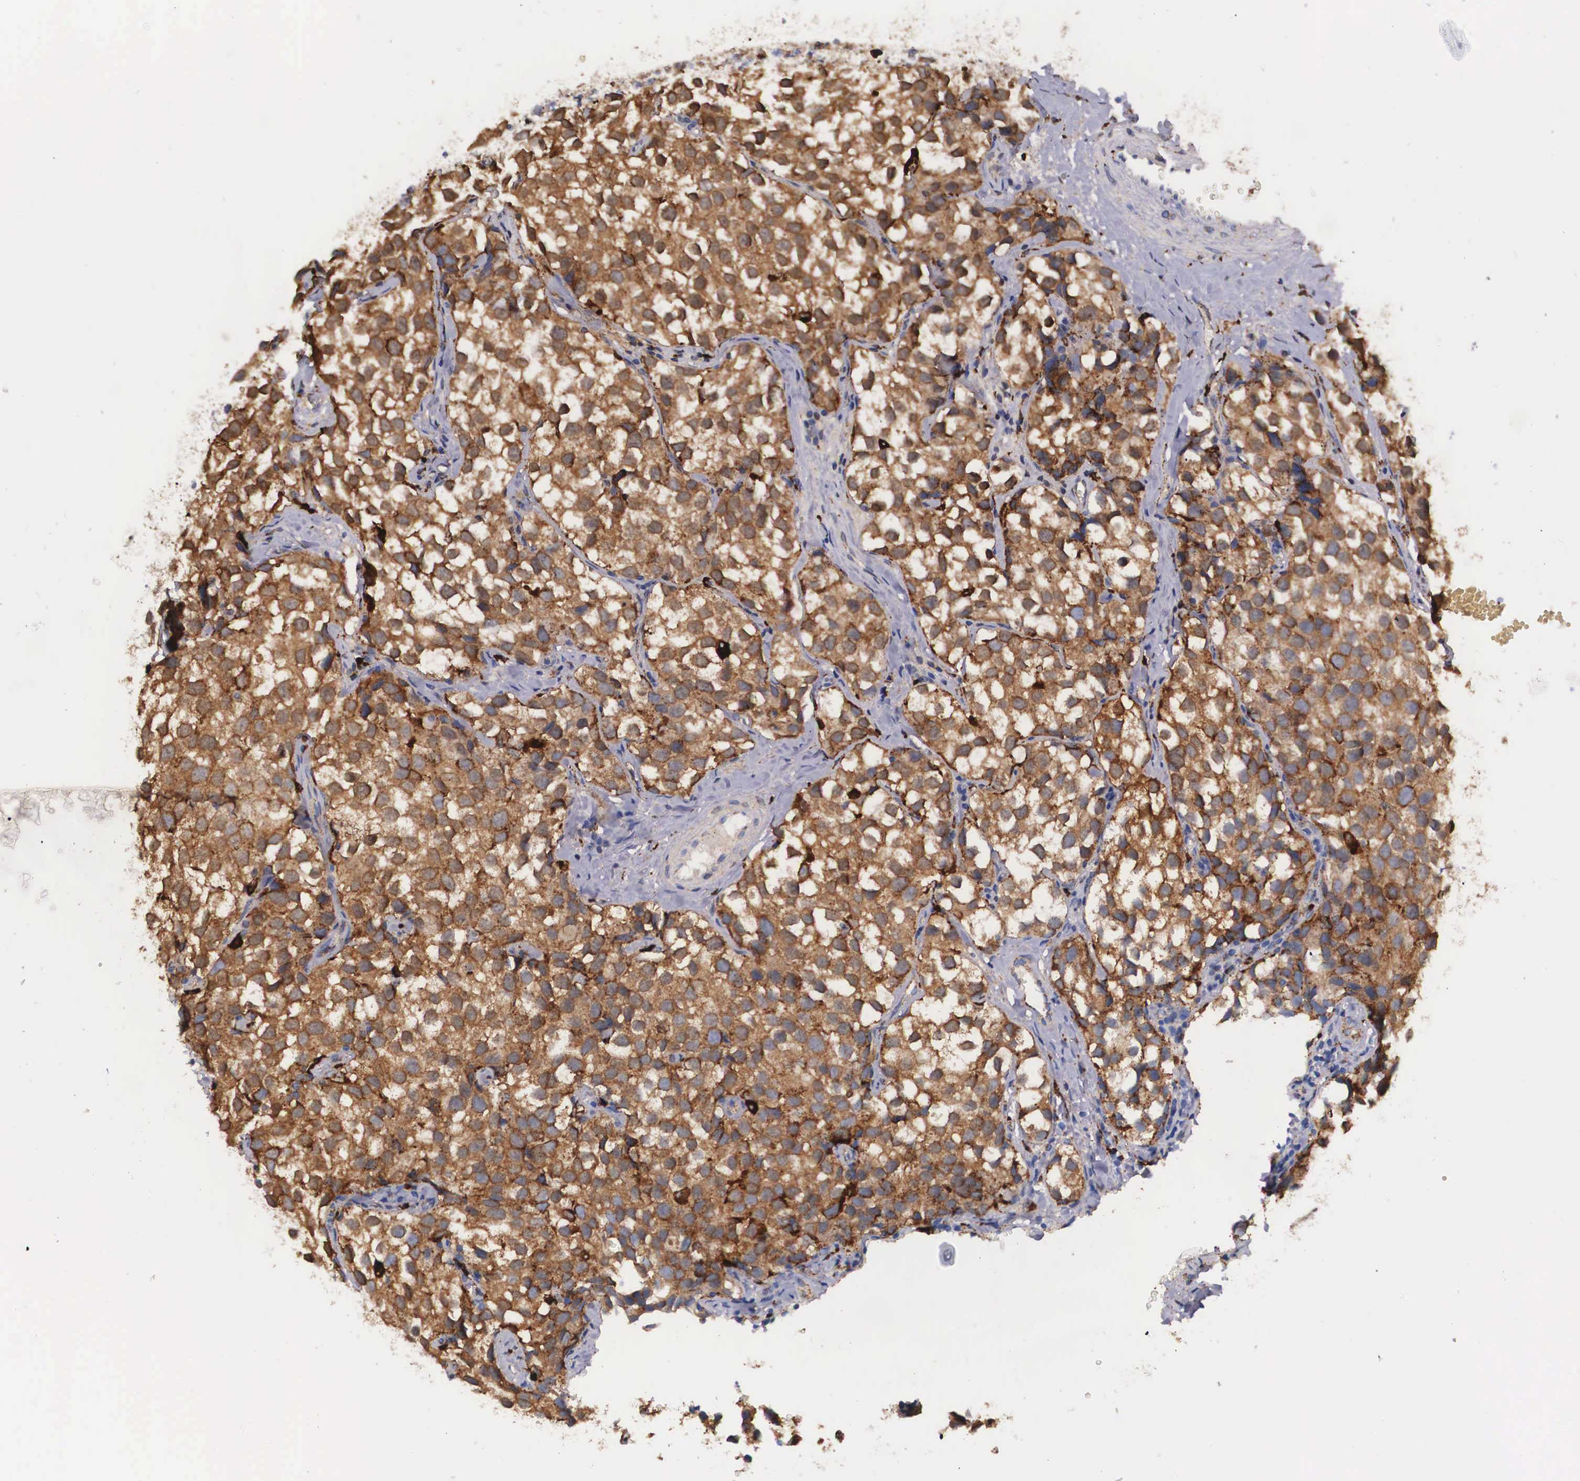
{"staining": {"intensity": "strong", "quantity": ">75%", "location": "cytoplasmic/membranous"}, "tissue": "testis cancer", "cell_type": "Tumor cells", "image_type": "cancer", "snomed": [{"axis": "morphology", "description": "Seminoma, NOS"}, {"axis": "topography", "description": "Testis"}], "caption": "The histopathology image displays staining of testis cancer (seminoma), revealing strong cytoplasmic/membranous protein expression (brown color) within tumor cells.", "gene": "NAGA", "patient": {"sex": "male", "age": 39}}